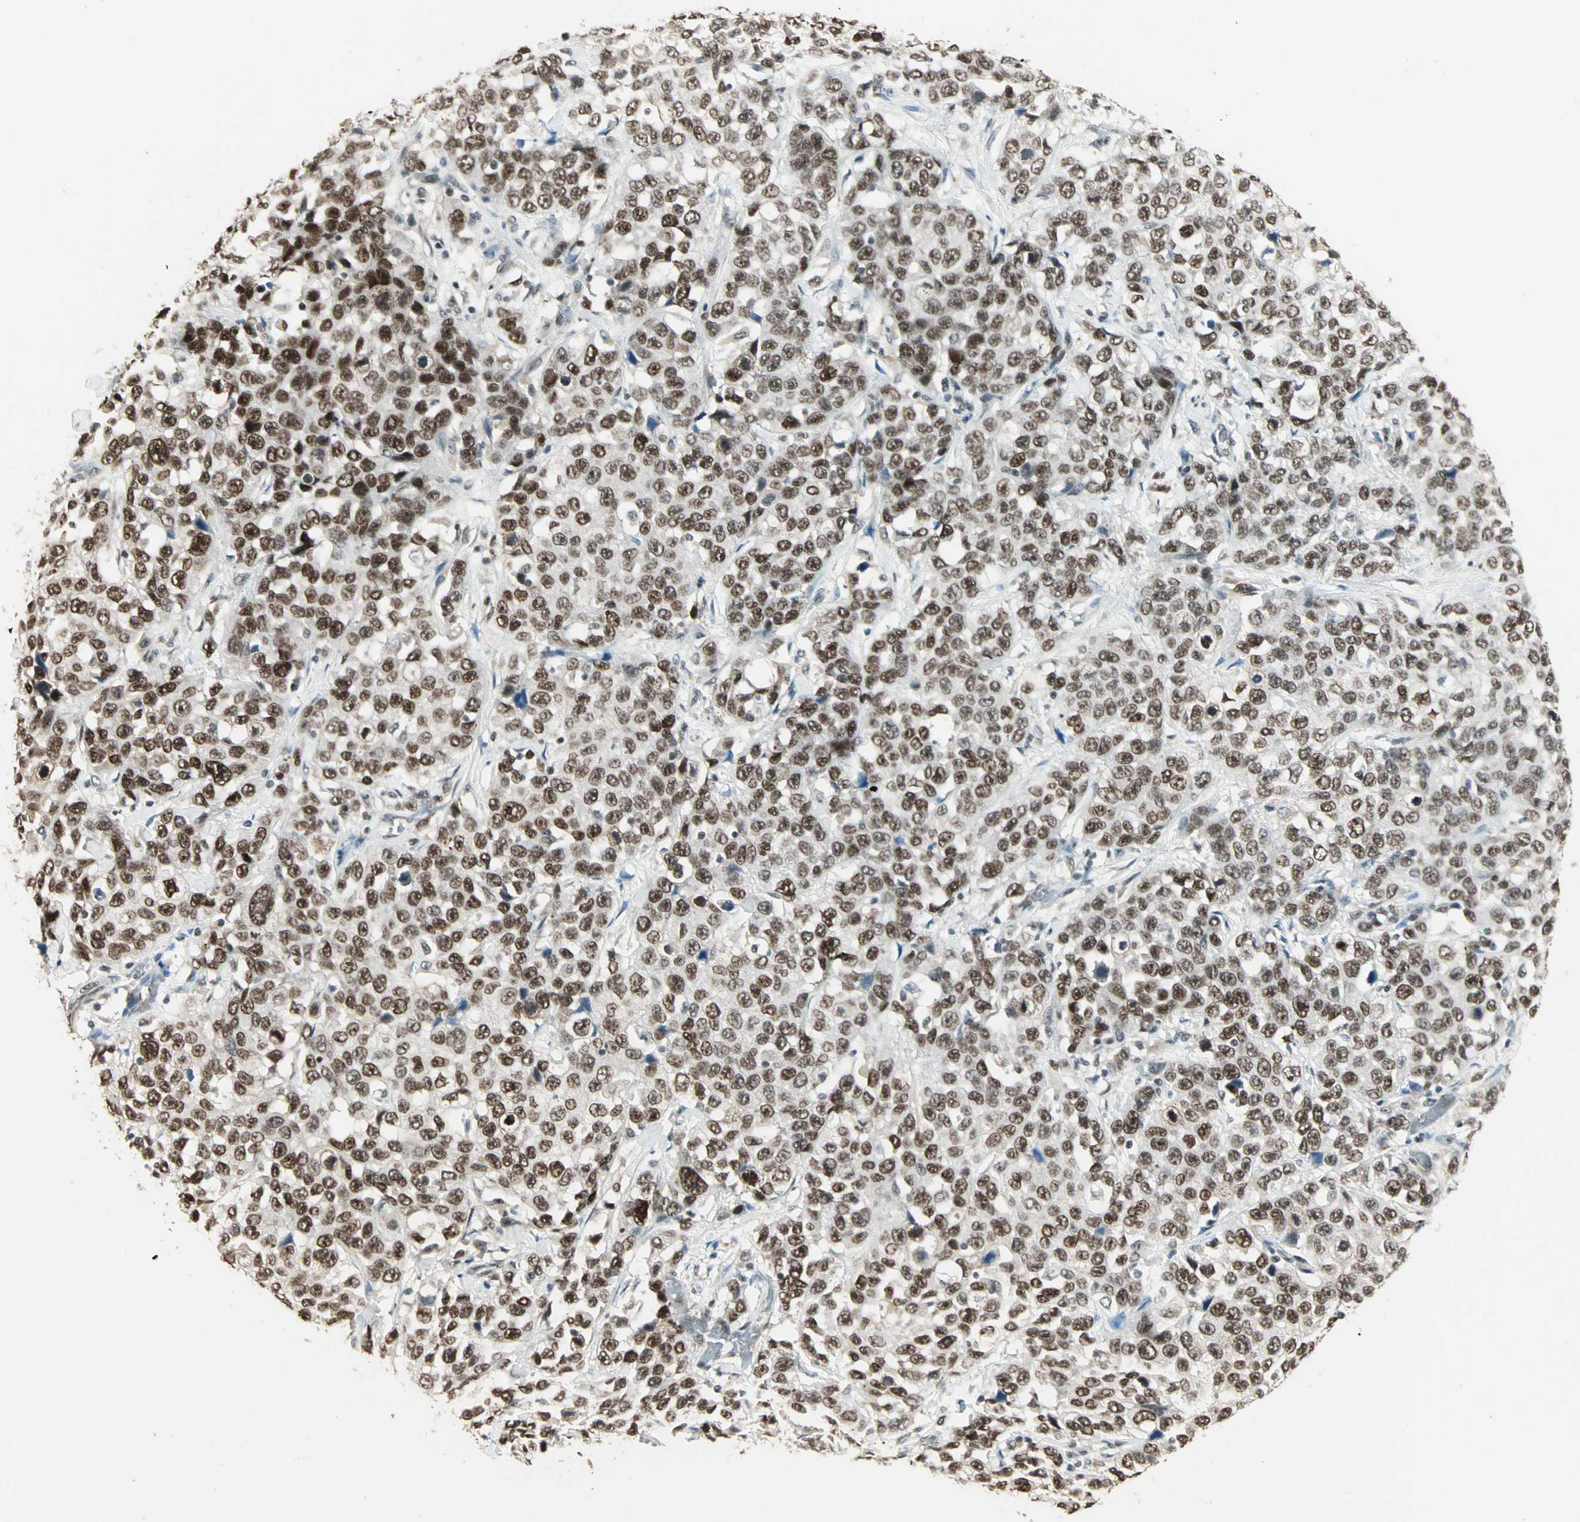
{"staining": {"intensity": "strong", "quantity": ">75%", "location": "nuclear"}, "tissue": "stomach cancer", "cell_type": "Tumor cells", "image_type": "cancer", "snomed": [{"axis": "morphology", "description": "Normal tissue, NOS"}, {"axis": "morphology", "description": "Adenocarcinoma, NOS"}, {"axis": "topography", "description": "Stomach"}], "caption": "Adenocarcinoma (stomach) tissue demonstrates strong nuclear positivity in about >75% of tumor cells, visualized by immunohistochemistry.", "gene": "MDC1", "patient": {"sex": "male", "age": 48}}